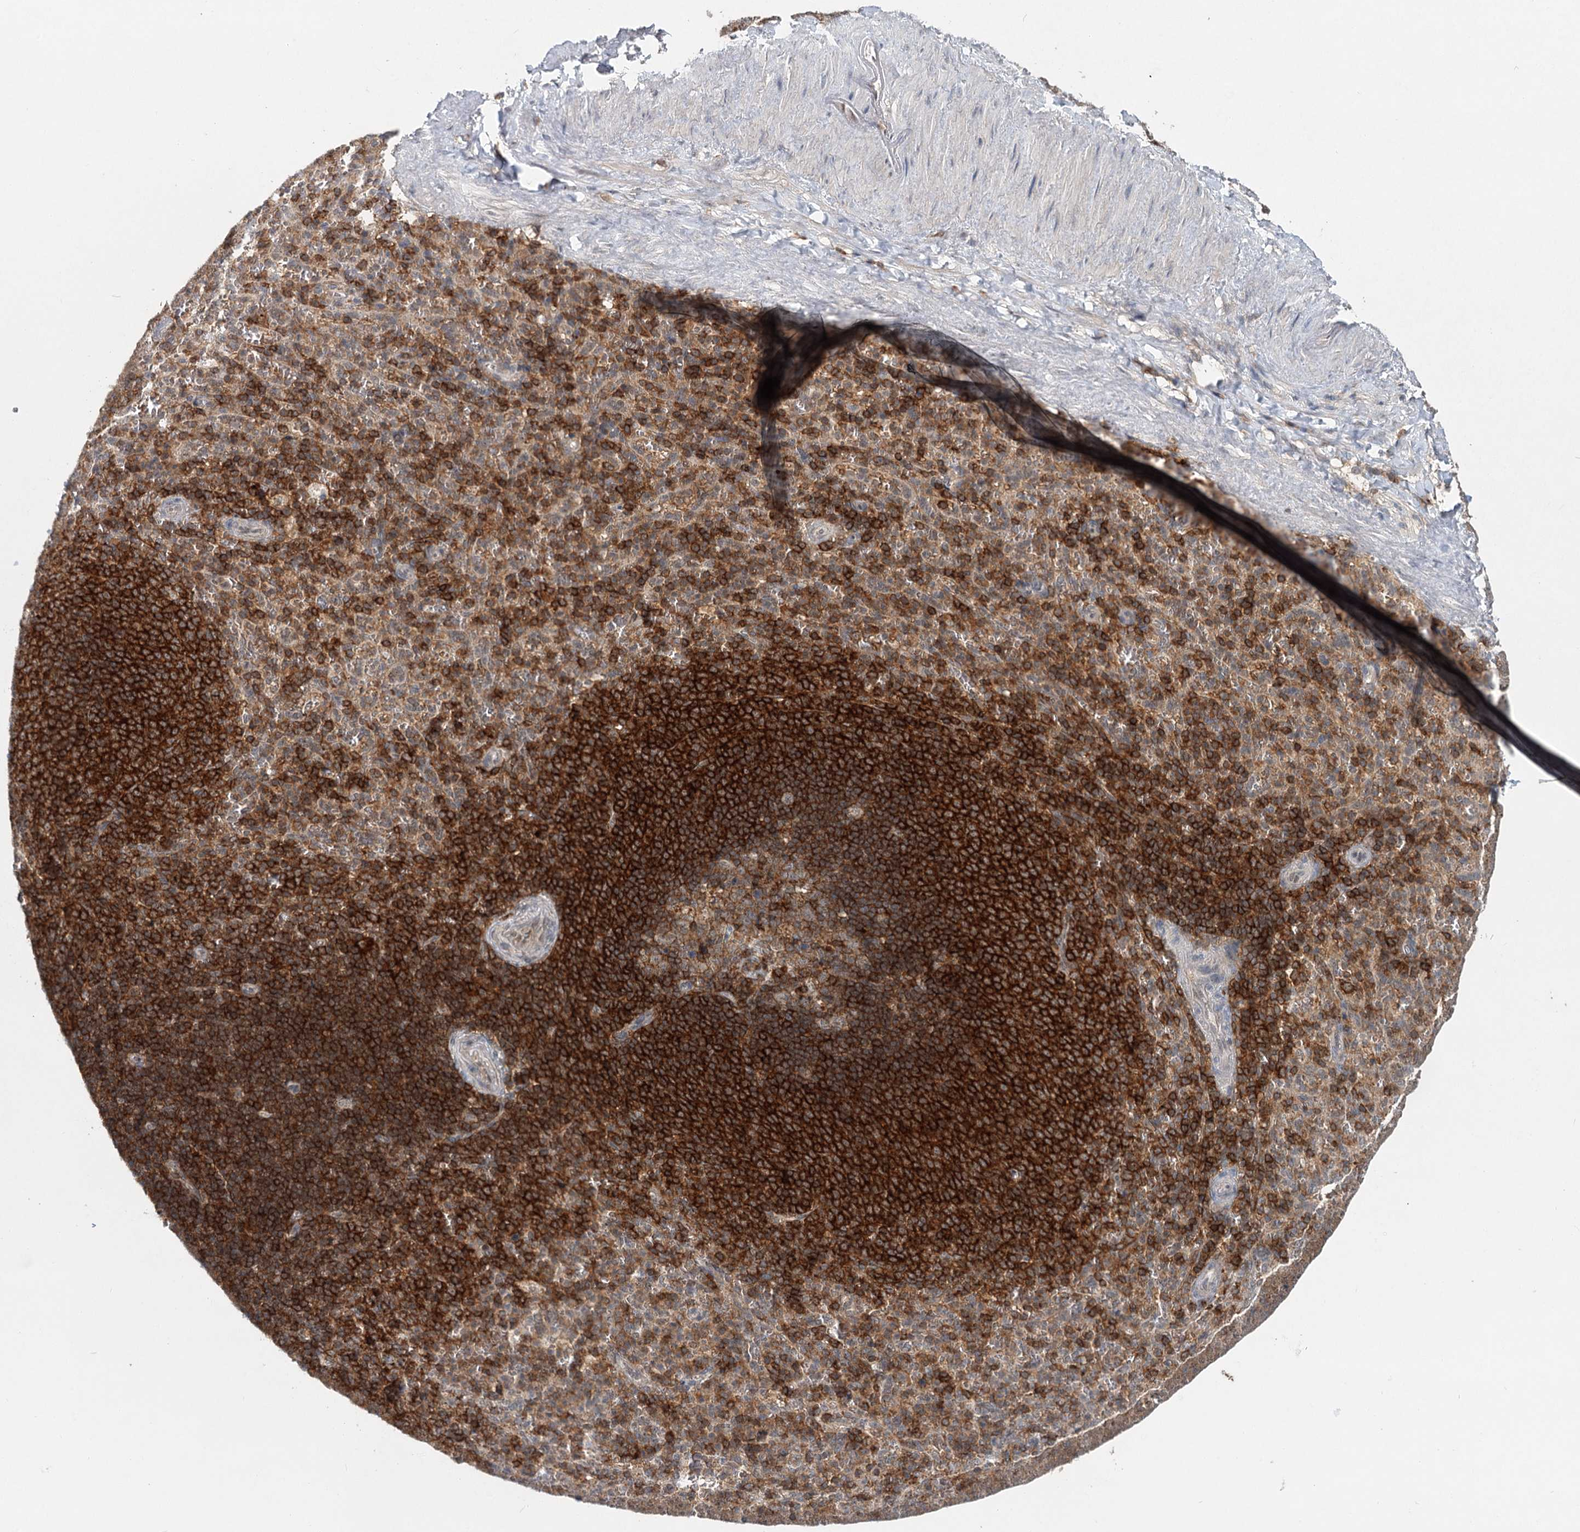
{"staining": {"intensity": "strong", "quantity": "25%-75%", "location": "cytoplasmic/membranous"}, "tissue": "spleen", "cell_type": "Cells in red pulp", "image_type": "normal", "snomed": [{"axis": "morphology", "description": "Normal tissue, NOS"}, {"axis": "topography", "description": "Spleen"}], "caption": "Cells in red pulp show strong cytoplasmic/membranous positivity in approximately 25%-75% of cells in normal spleen.", "gene": "CDC42SE2", "patient": {"sex": "female", "age": 21}}